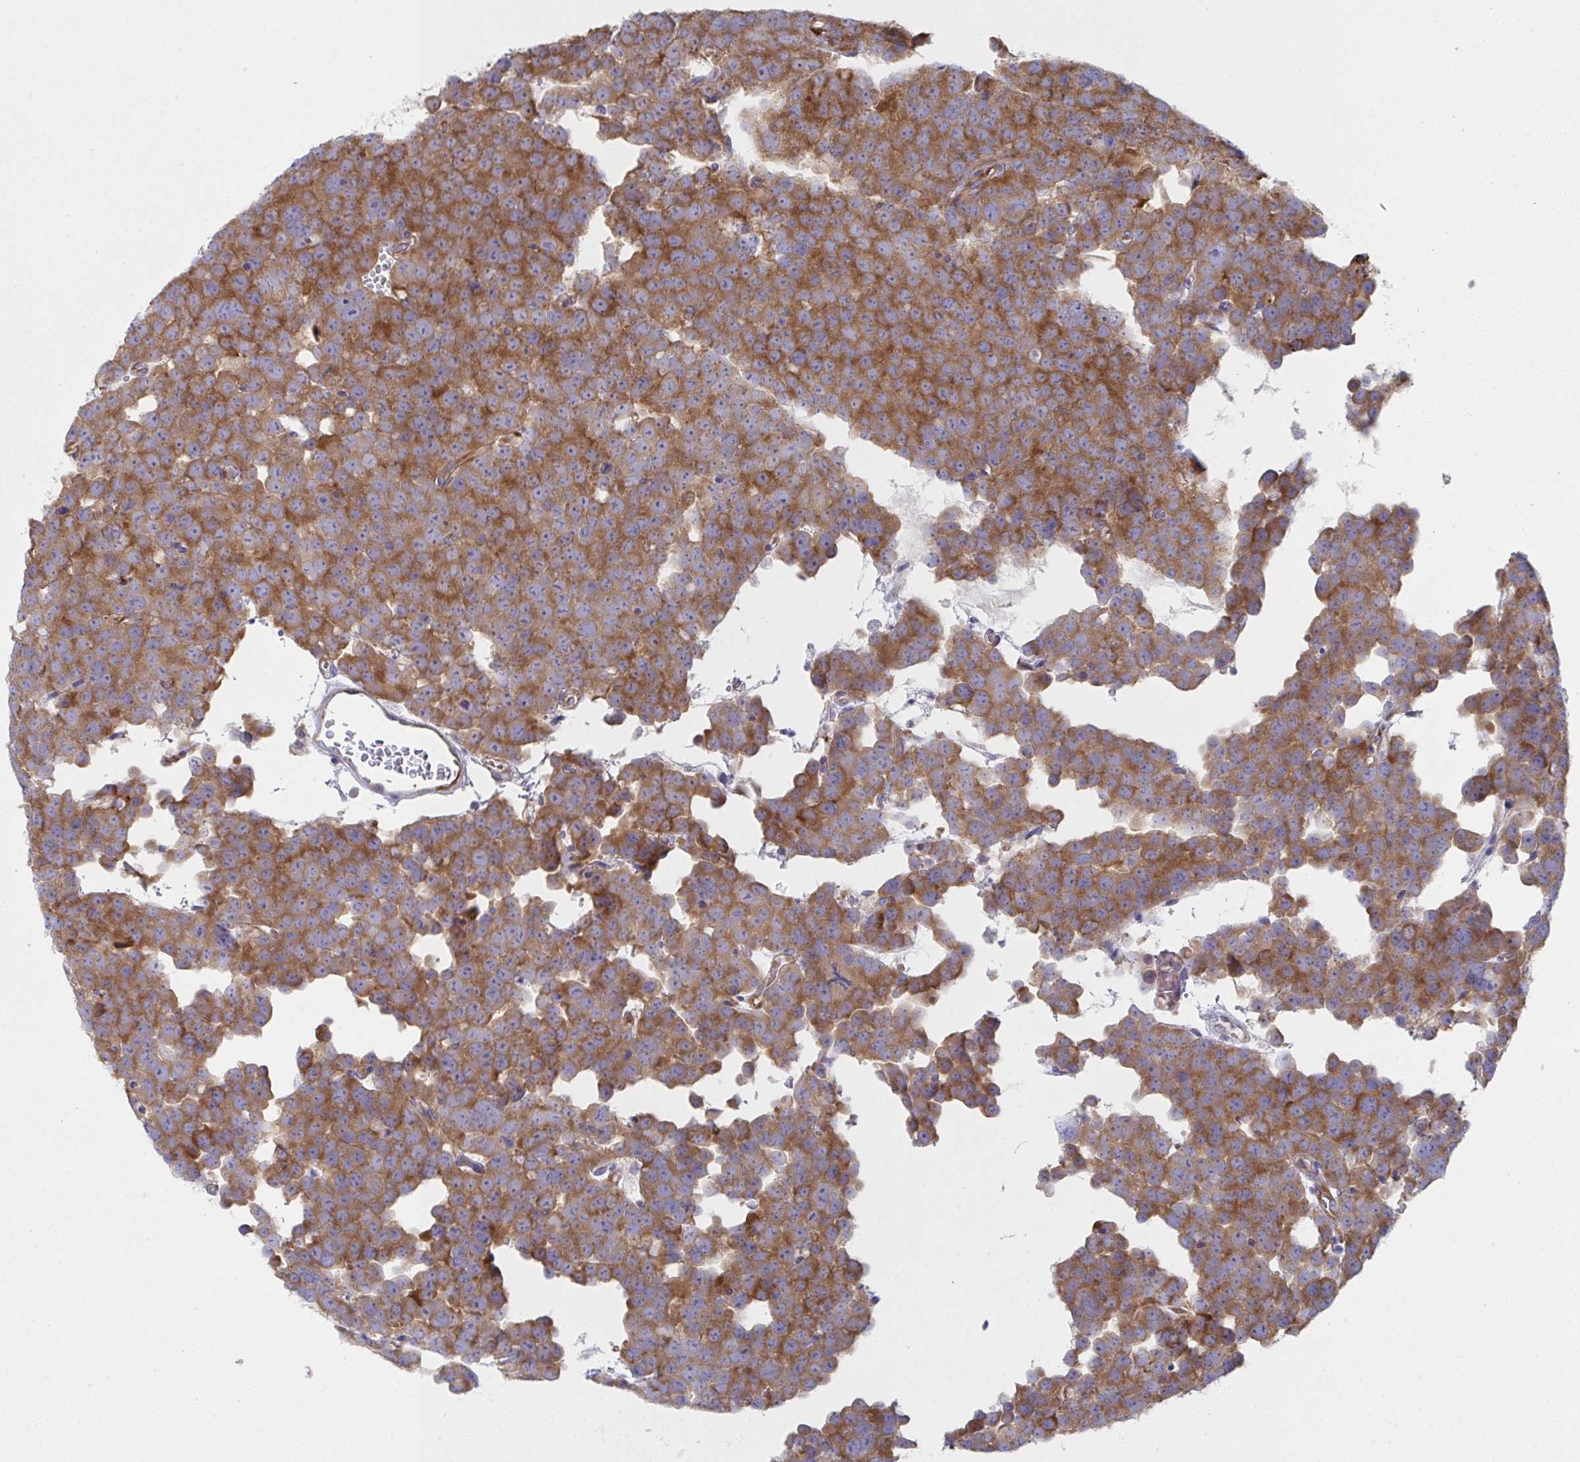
{"staining": {"intensity": "strong", "quantity": ">75%", "location": "cytoplasmic/membranous"}, "tissue": "testis cancer", "cell_type": "Tumor cells", "image_type": "cancer", "snomed": [{"axis": "morphology", "description": "Seminoma, NOS"}, {"axis": "topography", "description": "Testis"}], "caption": "Protein staining of testis cancer tissue shows strong cytoplasmic/membranous expression in about >75% of tumor cells. The staining is performed using DAB brown chromogen to label protein expression. The nuclei are counter-stained blue using hematoxylin.", "gene": "WNK1", "patient": {"sex": "male", "age": 71}}